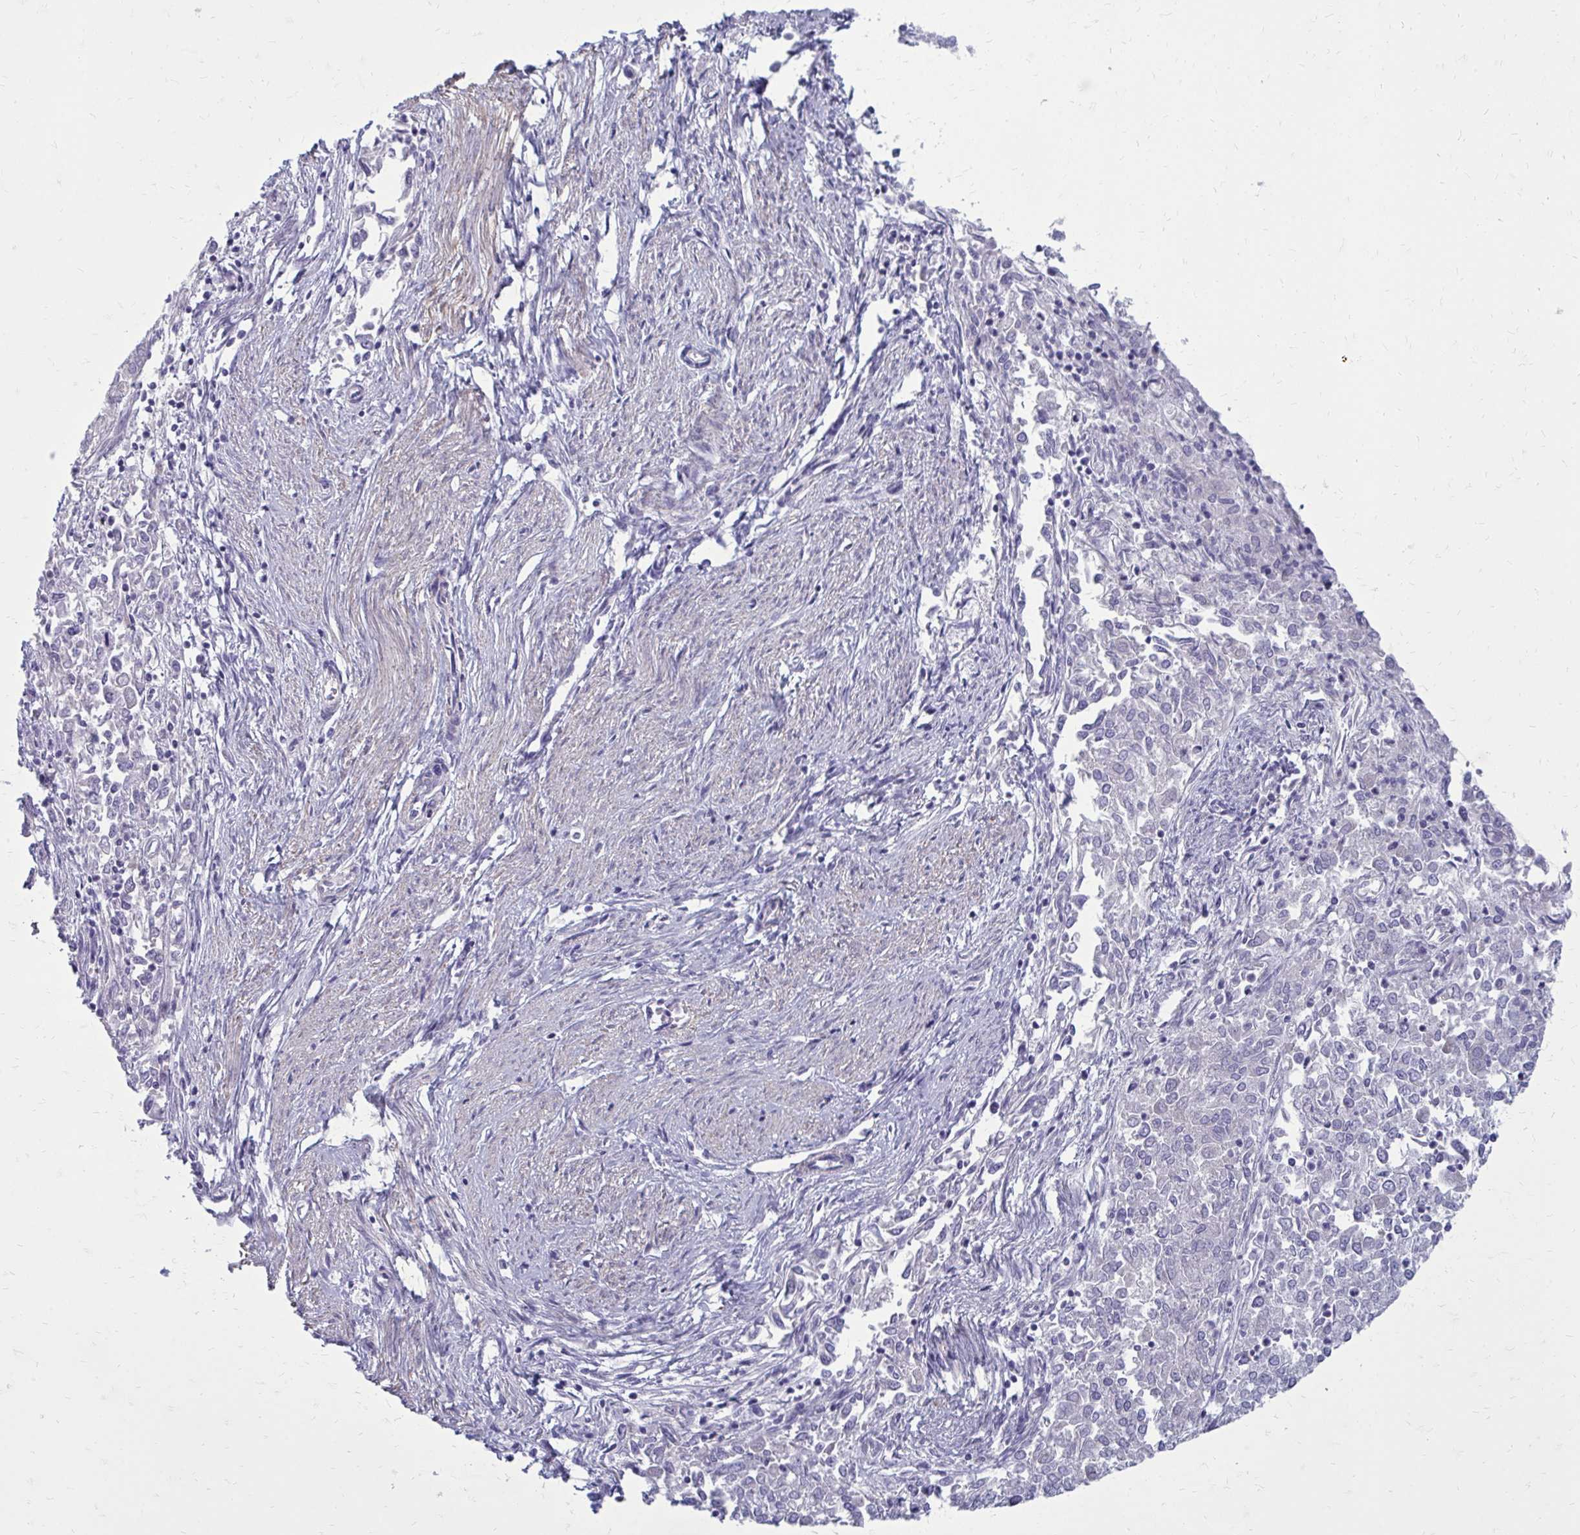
{"staining": {"intensity": "negative", "quantity": "none", "location": "none"}, "tissue": "endometrial cancer", "cell_type": "Tumor cells", "image_type": "cancer", "snomed": [{"axis": "morphology", "description": "Adenocarcinoma, NOS"}, {"axis": "topography", "description": "Endometrium"}], "caption": "Endometrial cancer stained for a protein using immunohistochemistry (IHC) shows no positivity tumor cells.", "gene": "GIGYF2", "patient": {"sex": "female", "age": 57}}